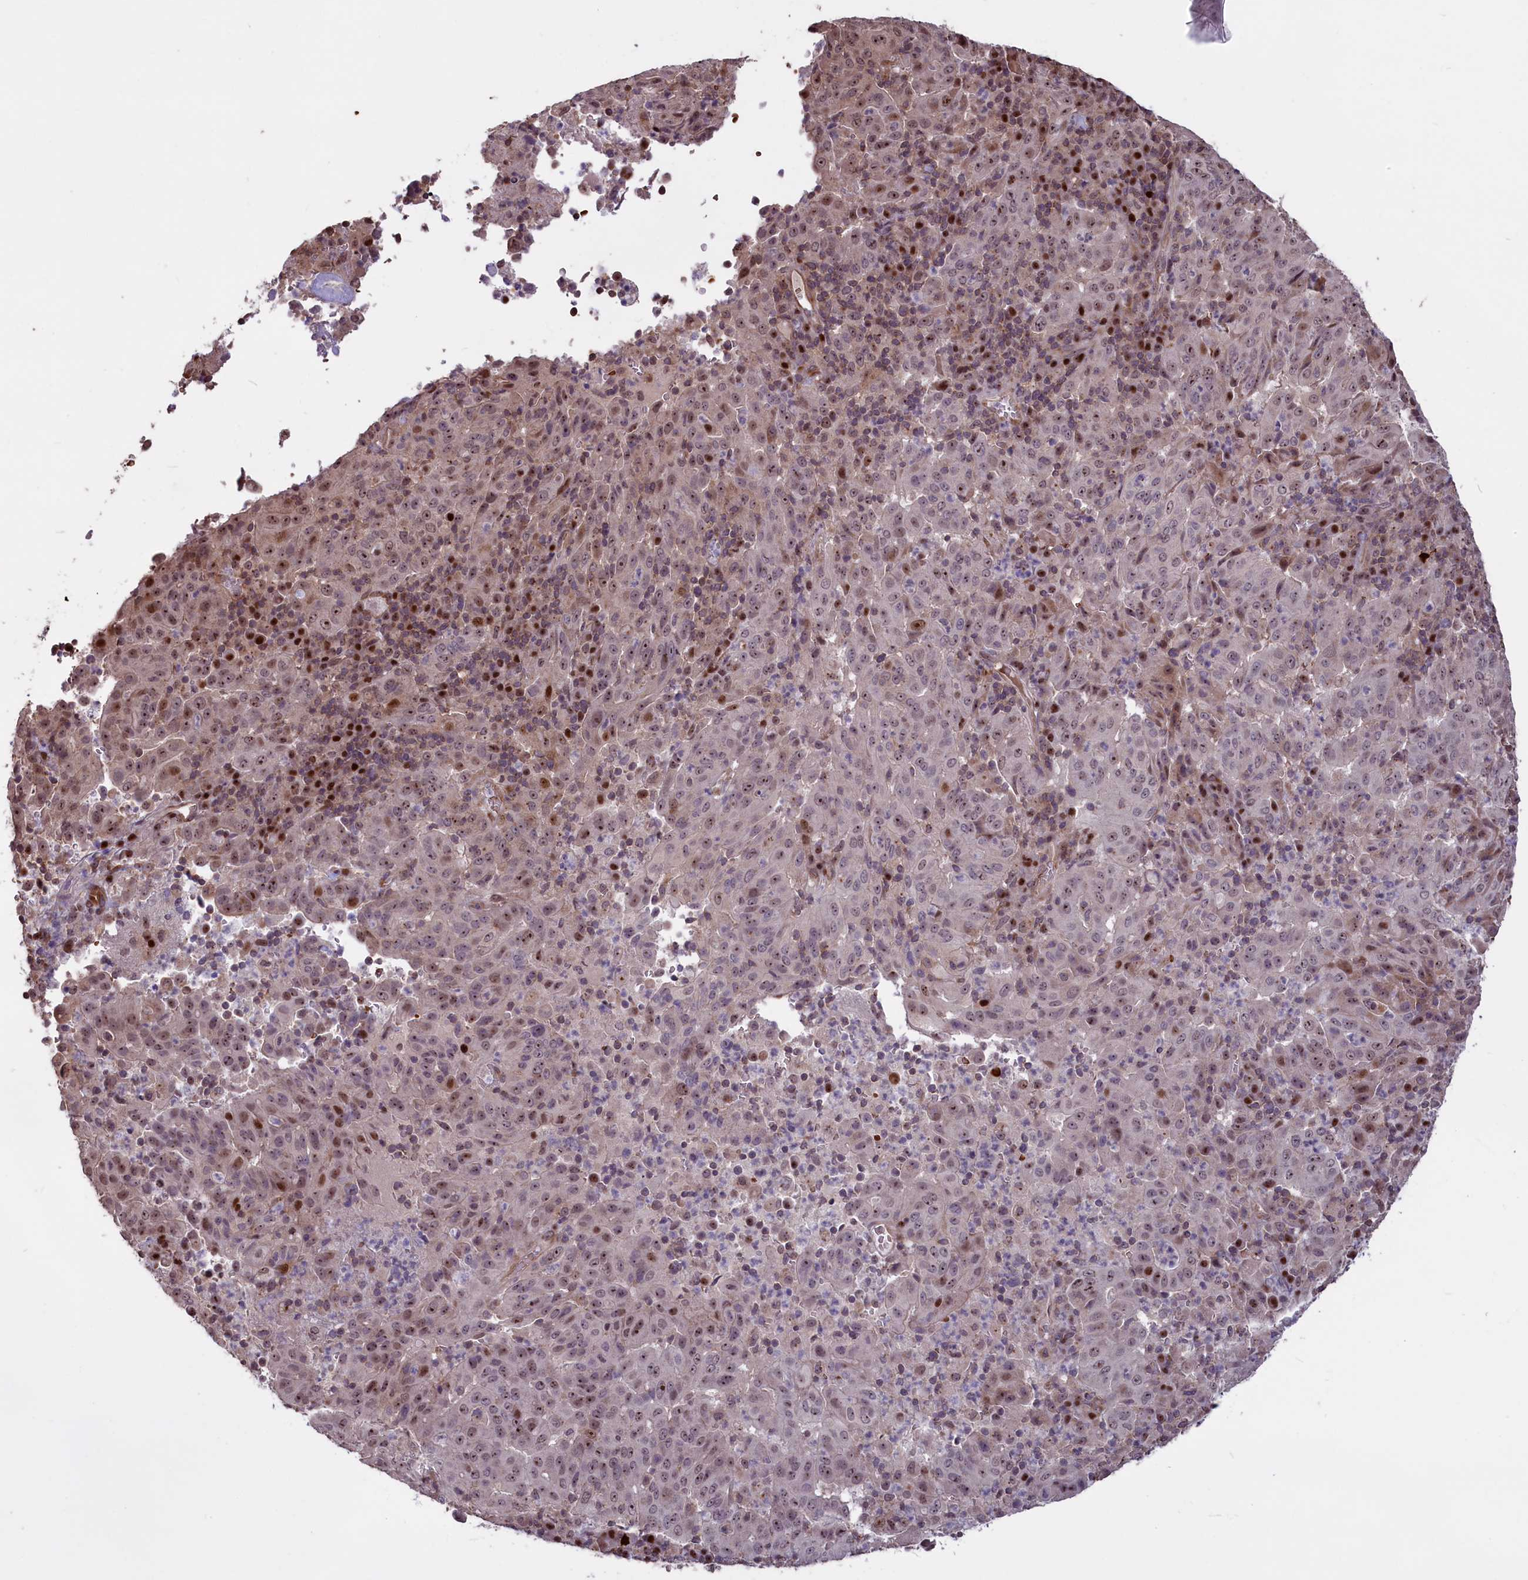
{"staining": {"intensity": "moderate", "quantity": "25%-75%", "location": "nuclear"}, "tissue": "pancreatic cancer", "cell_type": "Tumor cells", "image_type": "cancer", "snomed": [{"axis": "morphology", "description": "Adenocarcinoma, NOS"}, {"axis": "topography", "description": "Pancreas"}], "caption": "Pancreatic cancer (adenocarcinoma) stained with a protein marker displays moderate staining in tumor cells.", "gene": "SHFL", "patient": {"sex": "male", "age": 63}}